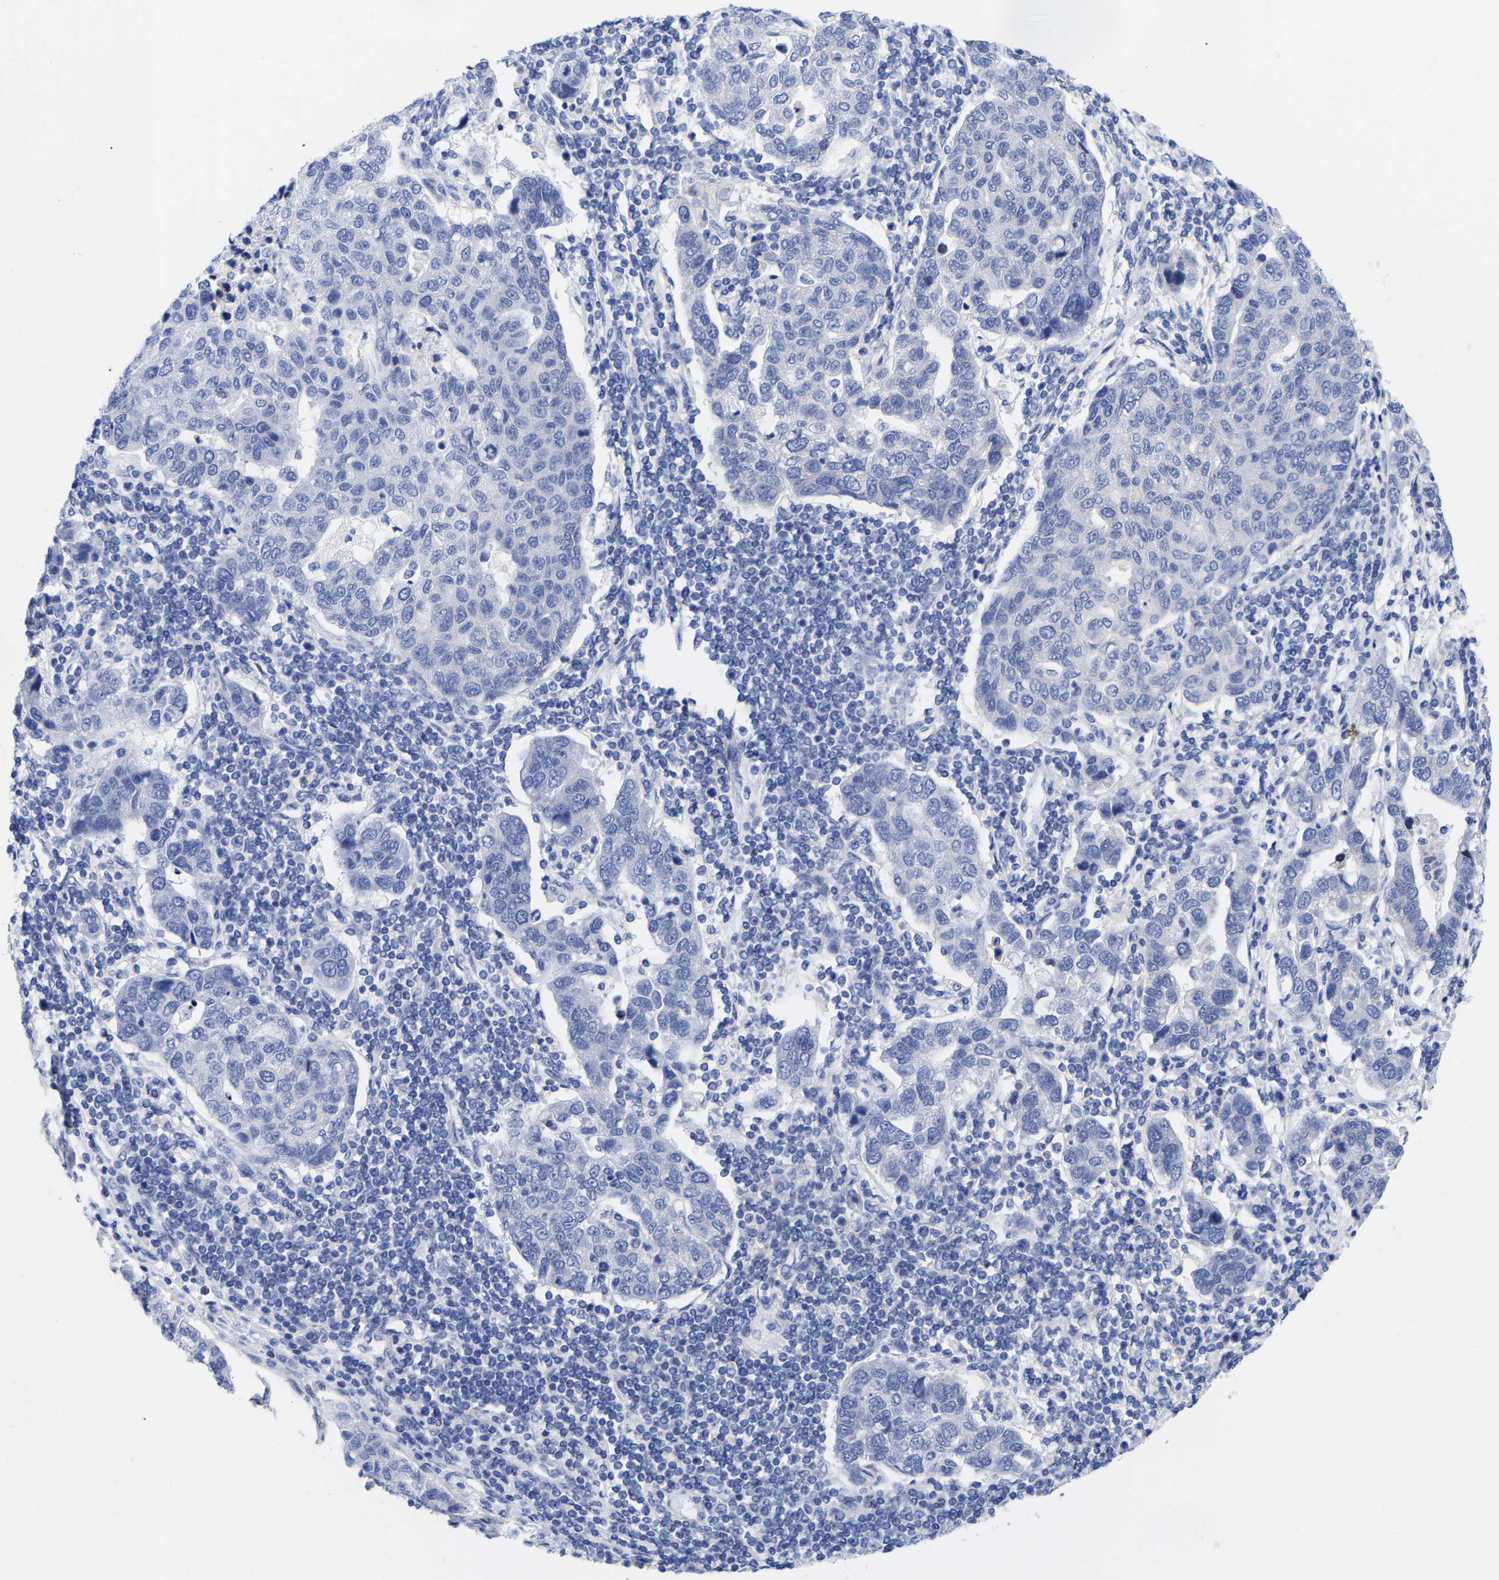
{"staining": {"intensity": "negative", "quantity": "none", "location": "none"}, "tissue": "pancreatic cancer", "cell_type": "Tumor cells", "image_type": "cancer", "snomed": [{"axis": "morphology", "description": "Adenocarcinoma, NOS"}, {"axis": "topography", "description": "Pancreas"}], "caption": "An IHC photomicrograph of pancreatic adenocarcinoma is shown. There is no staining in tumor cells of pancreatic adenocarcinoma.", "gene": "CFAP298", "patient": {"sex": "female", "age": 61}}